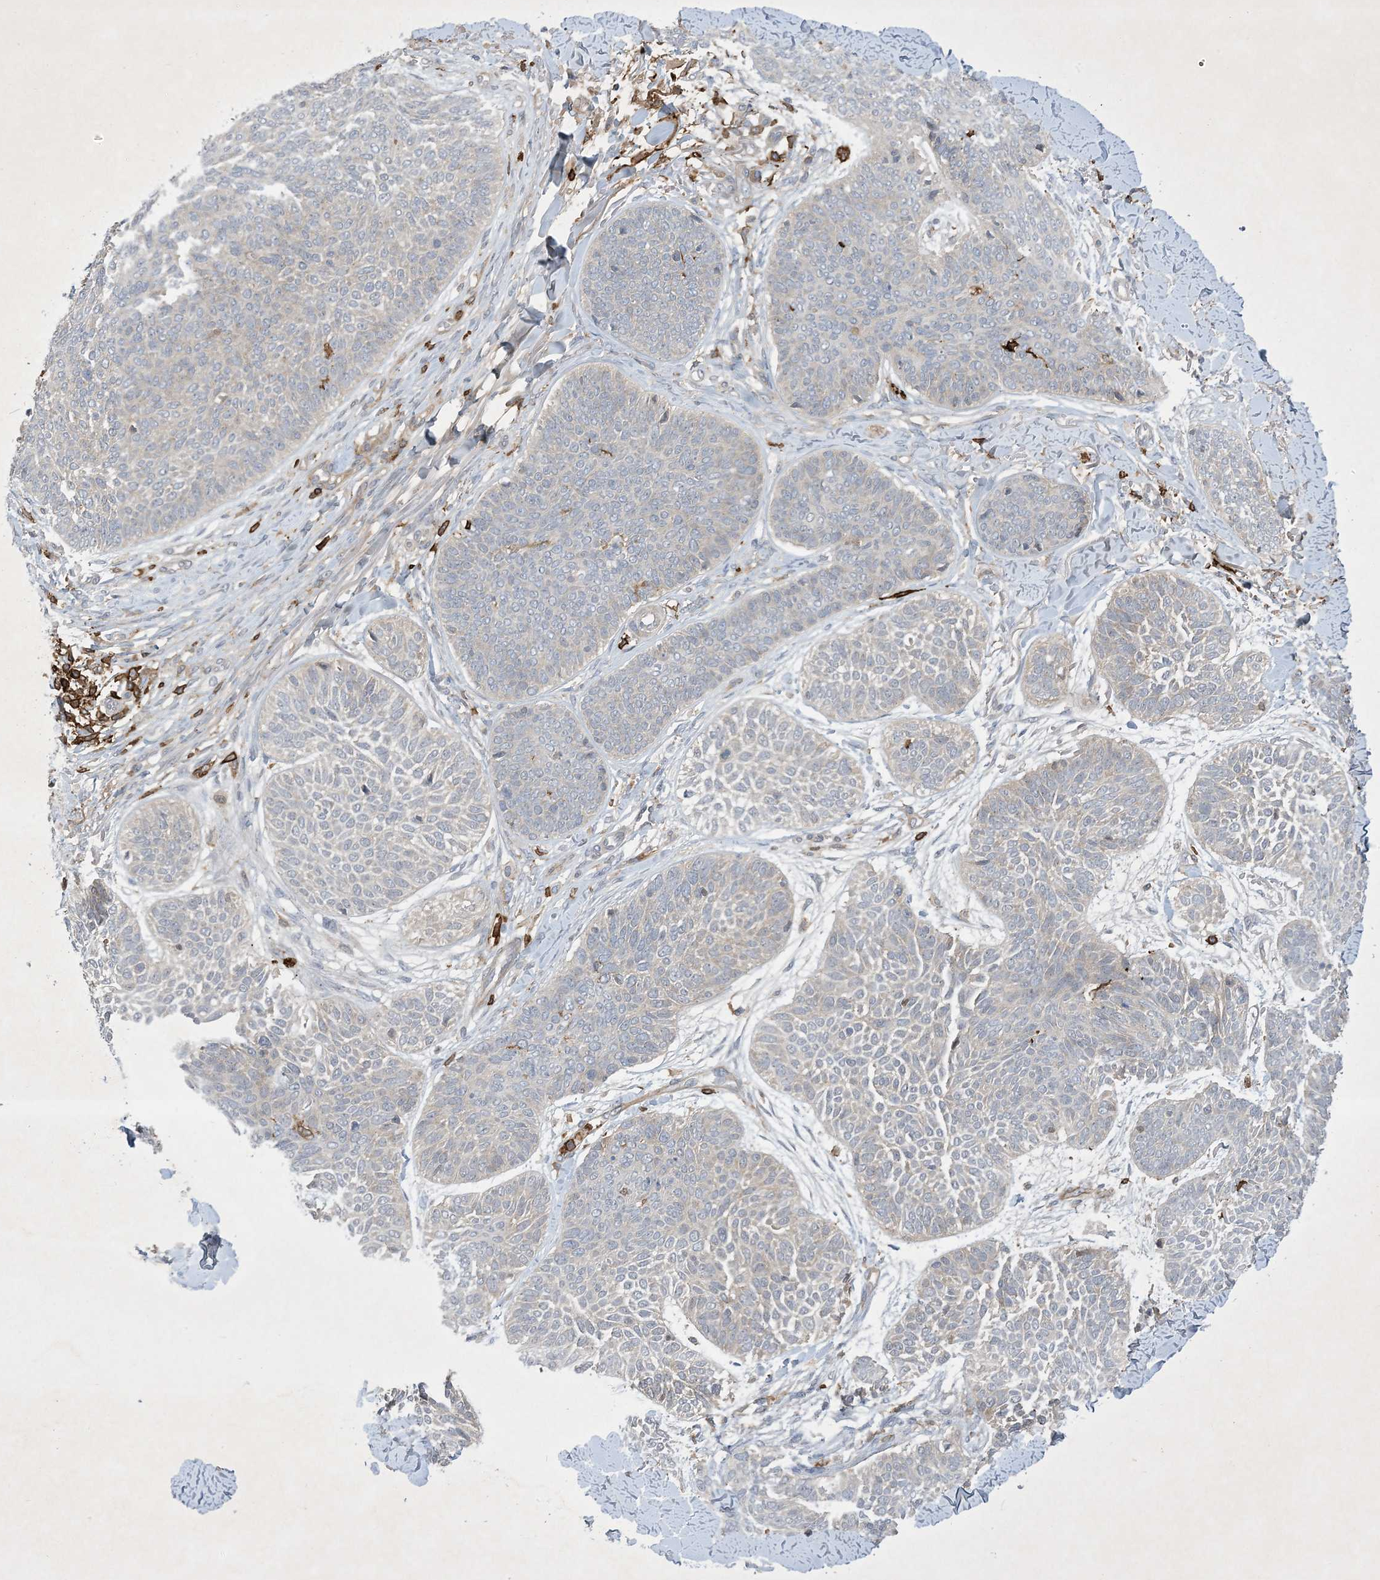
{"staining": {"intensity": "negative", "quantity": "none", "location": "none"}, "tissue": "skin cancer", "cell_type": "Tumor cells", "image_type": "cancer", "snomed": [{"axis": "morphology", "description": "Basal cell carcinoma"}, {"axis": "topography", "description": "Skin"}], "caption": "Tumor cells are negative for brown protein staining in skin cancer. (Immunohistochemistry (ihc), brightfield microscopy, high magnification).", "gene": "AK9", "patient": {"sex": "male", "age": 85}}